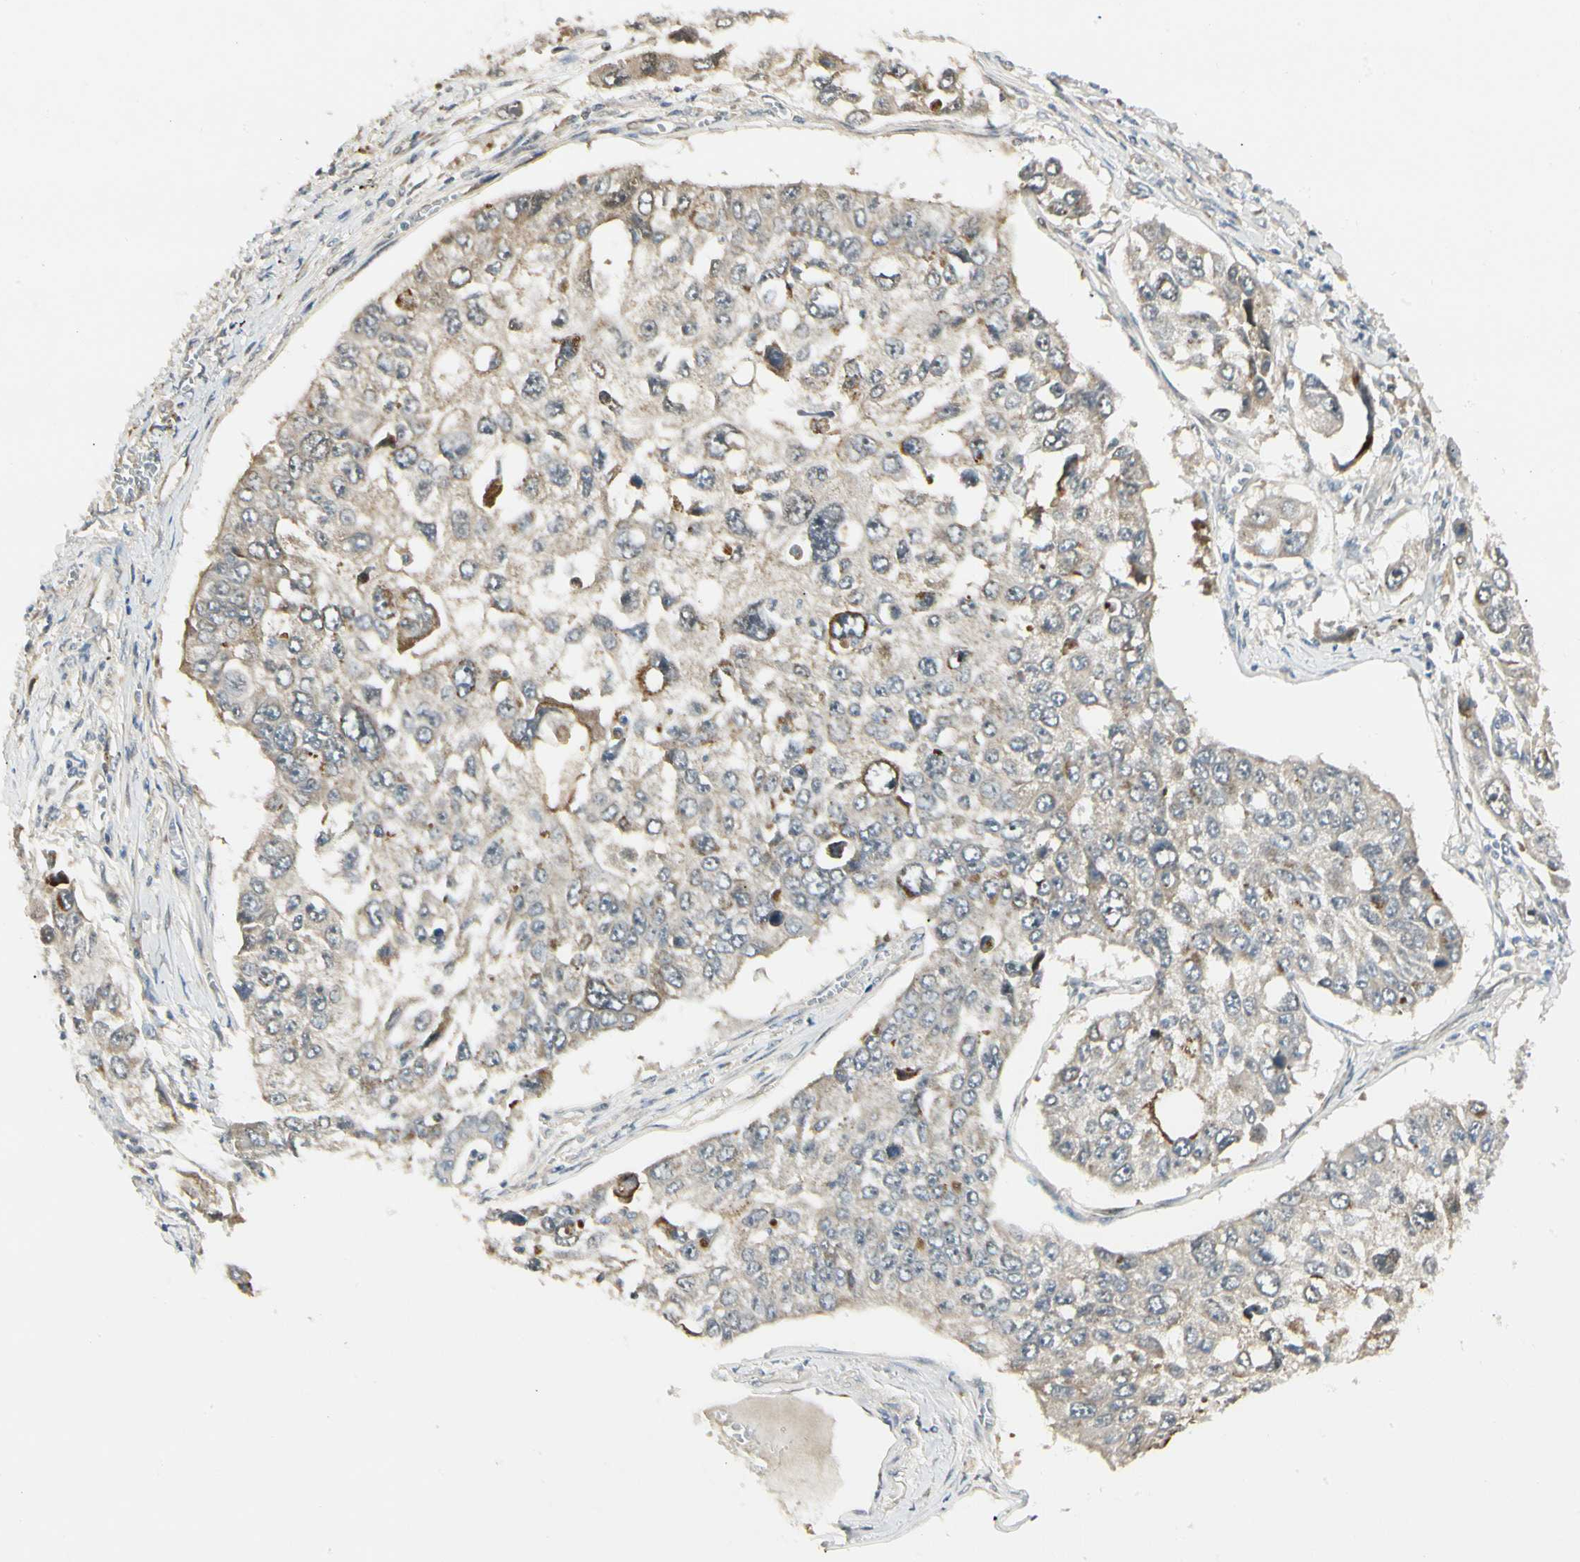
{"staining": {"intensity": "weak", "quantity": "25%-75%", "location": "cytoplasmic/membranous"}, "tissue": "lung cancer", "cell_type": "Tumor cells", "image_type": "cancer", "snomed": [{"axis": "morphology", "description": "Squamous cell carcinoma, NOS"}, {"axis": "topography", "description": "Lung"}], "caption": "The immunohistochemical stain labels weak cytoplasmic/membranous staining in tumor cells of squamous cell carcinoma (lung) tissue.", "gene": "P4HA3", "patient": {"sex": "male", "age": 71}}